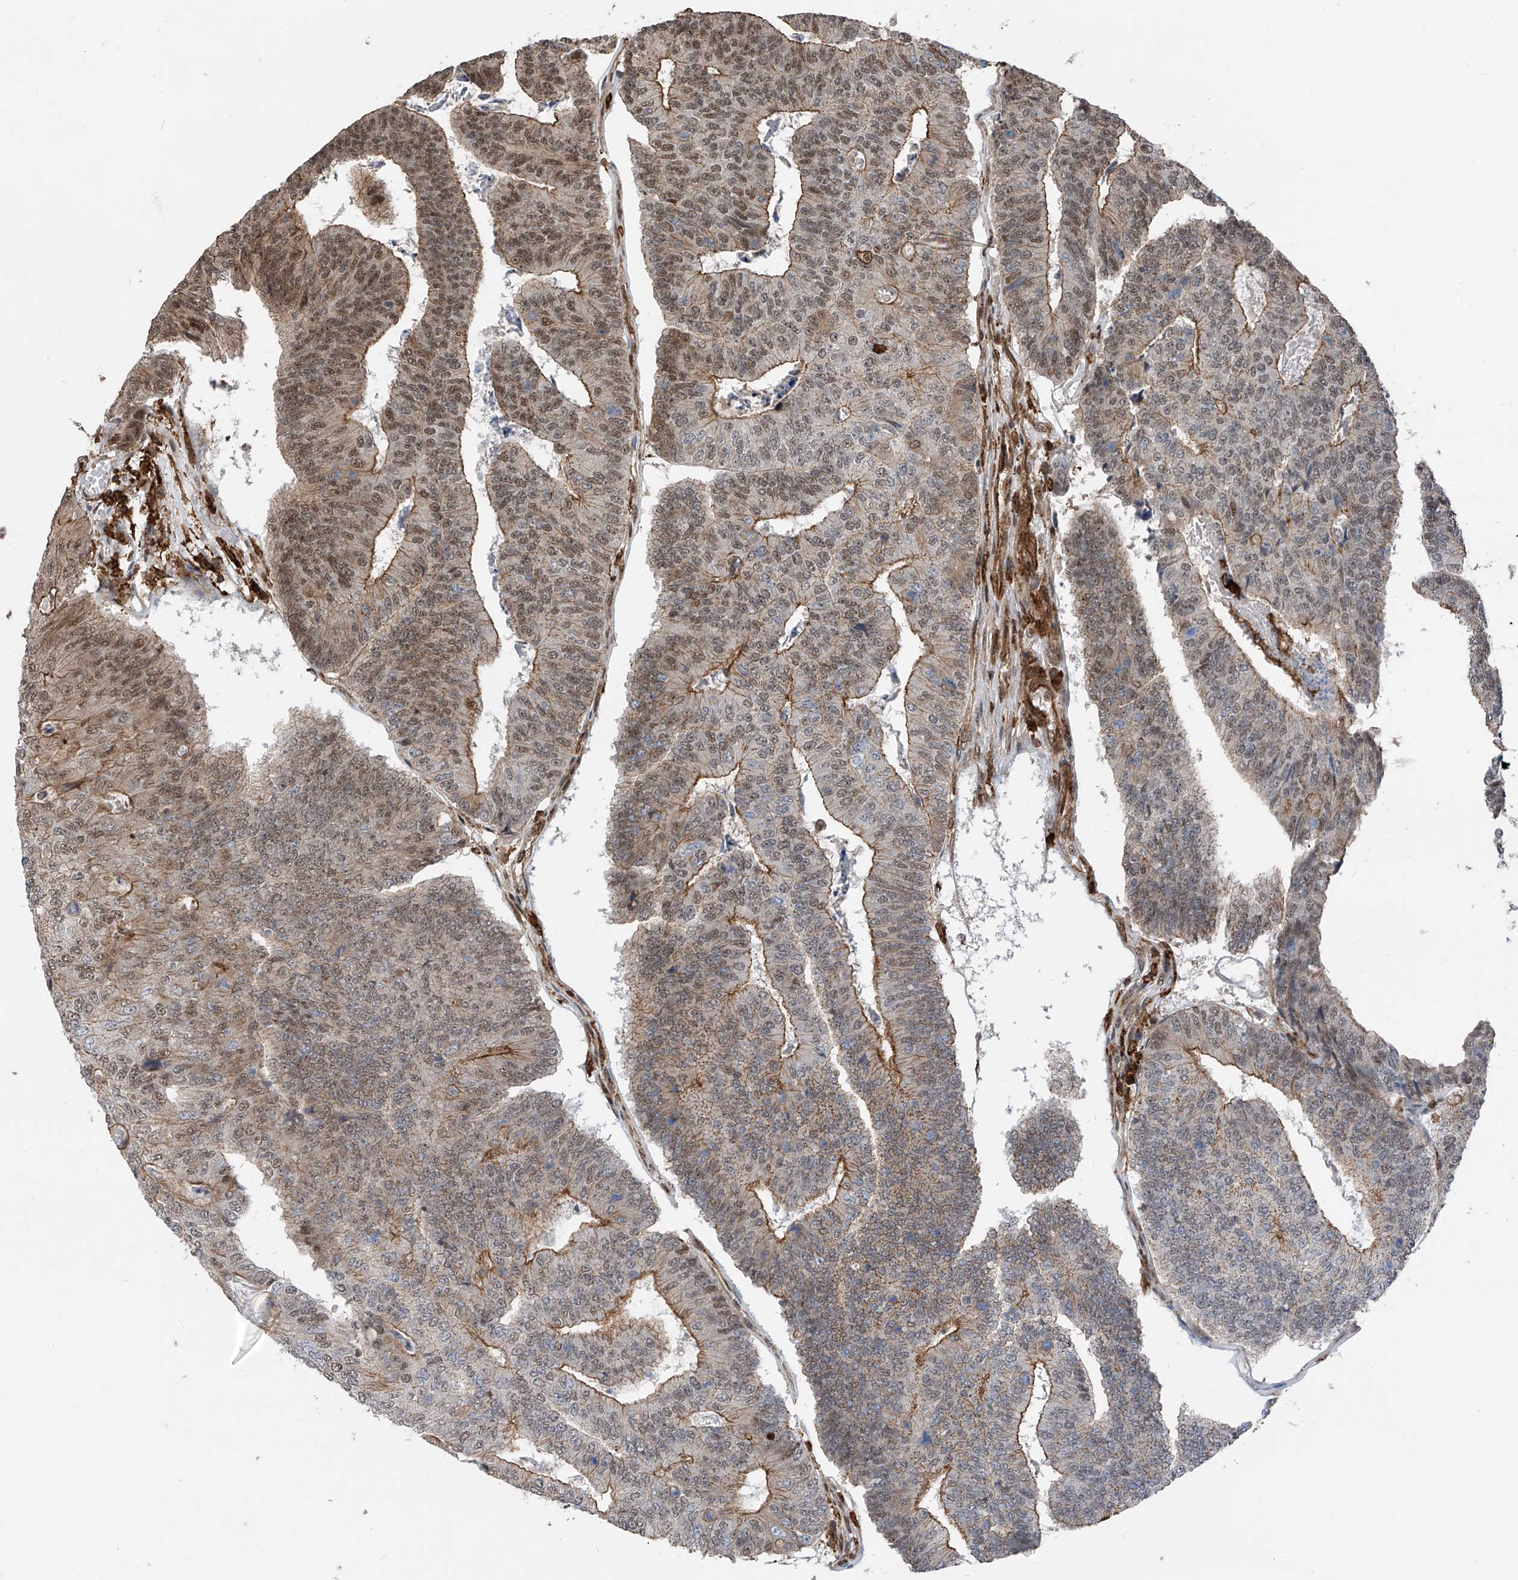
{"staining": {"intensity": "moderate", "quantity": "25%-75%", "location": "cytoplasmic/membranous,nuclear"}, "tissue": "colorectal cancer", "cell_type": "Tumor cells", "image_type": "cancer", "snomed": [{"axis": "morphology", "description": "Adenocarcinoma, NOS"}, {"axis": "topography", "description": "Colon"}], "caption": "A brown stain labels moderate cytoplasmic/membranous and nuclear expression of a protein in human adenocarcinoma (colorectal) tumor cells.", "gene": "MICAL1", "patient": {"sex": "female", "age": 67}}